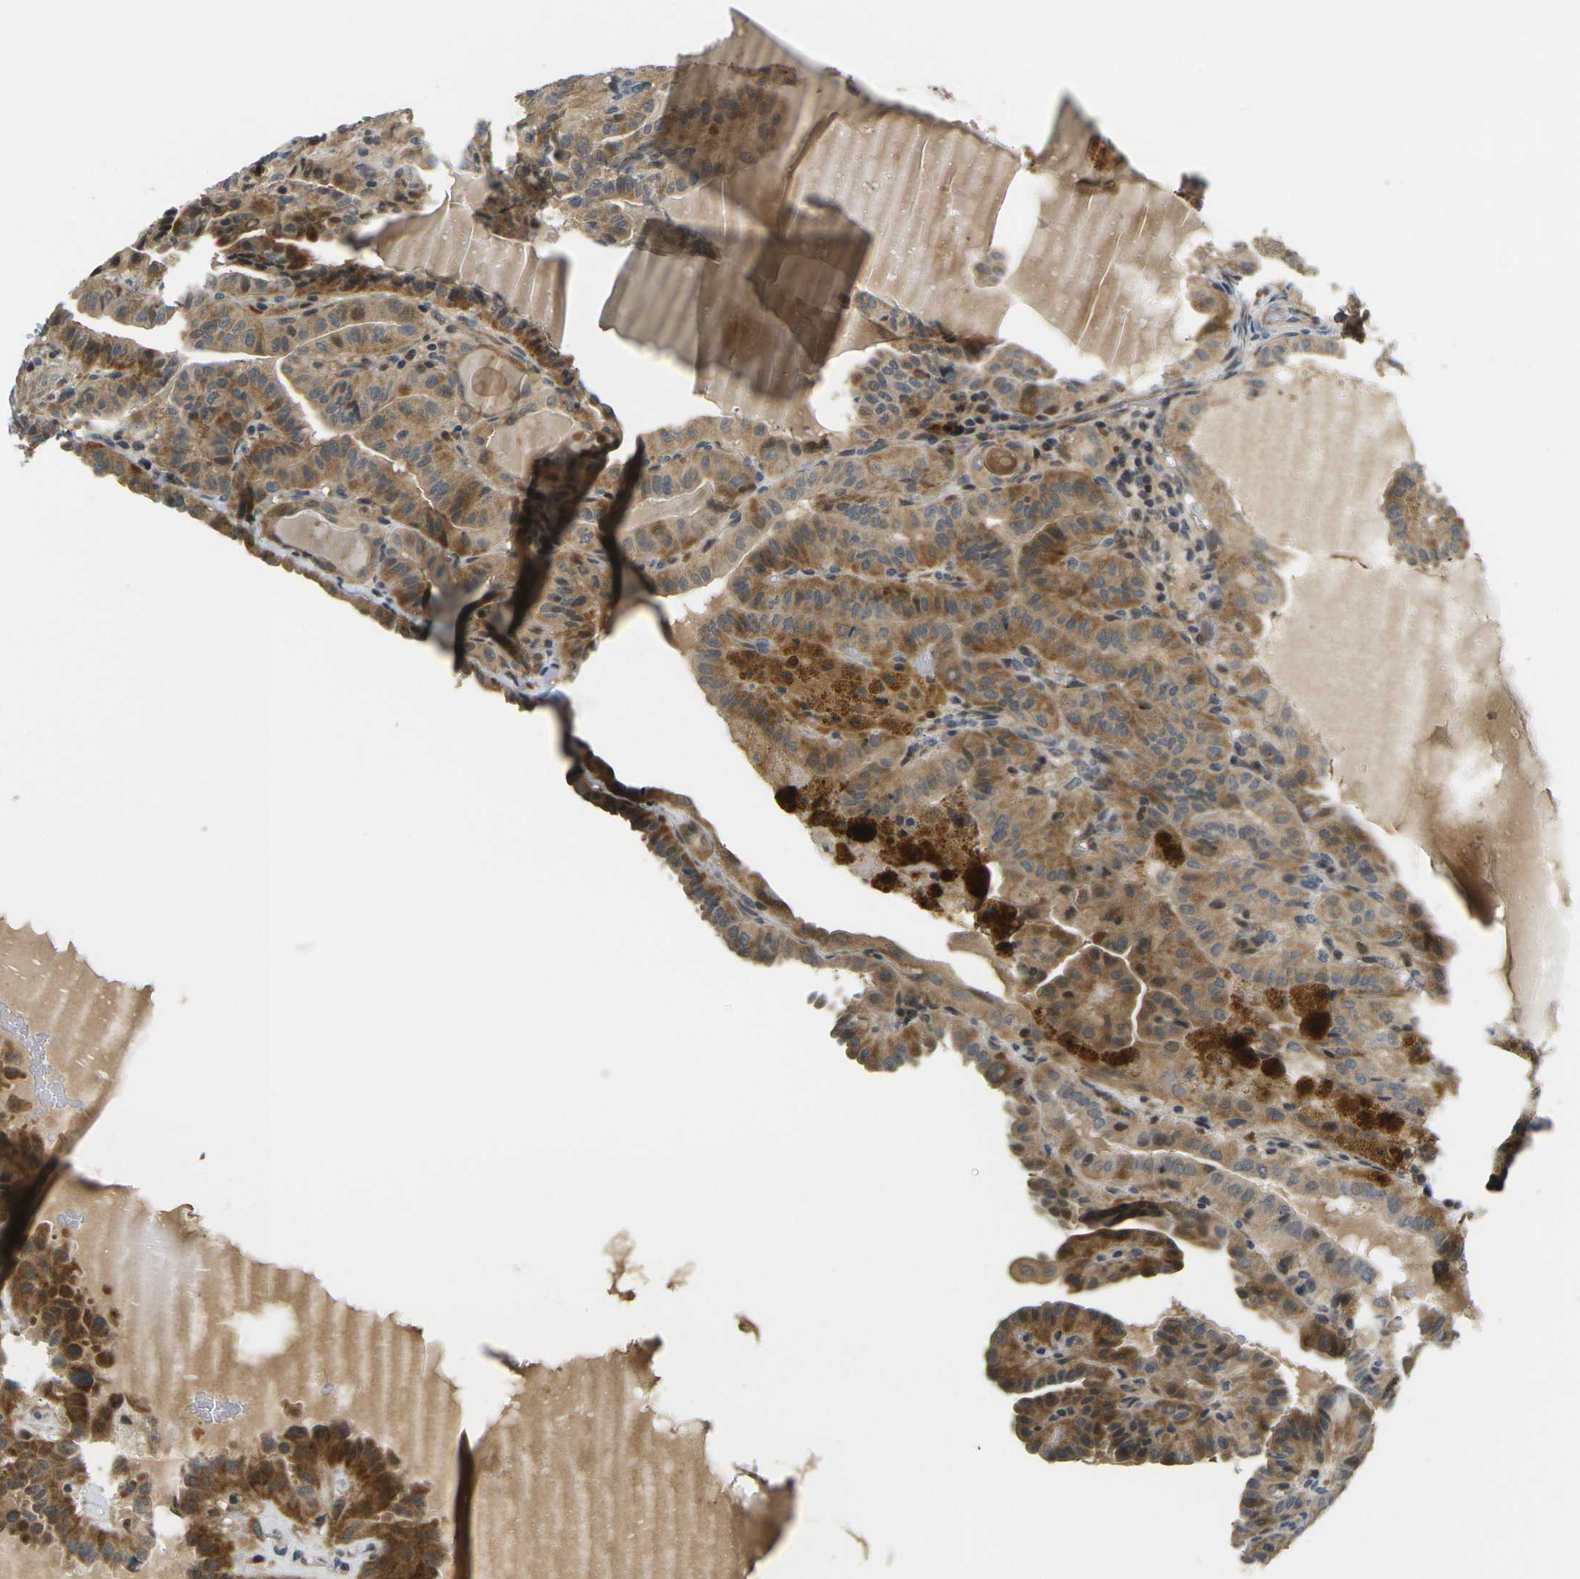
{"staining": {"intensity": "moderate", "quantity": ">75%", "location": "cytoplasmic/membranous"}, "tissue": "thyroid cancer", "cell_type": "Tumor cells", "image_type": "cancer", "snomed": [{"axis": "morphology", "description": "Papillary adenocarcinoma, NOS"}, {"axis": "topography", "description": "Thyroid gland"}], "caption": "High-magnification brightfield microscopy of thyroid cancer stained with DAB (3,3'-diaminobenzidine) (brown) and counterstained with hematoxylin (blue). tumor cells exhibit moderate cytoplasmic/membranous expression is identified in about>75% of cells.", "gene": "KLHL8", "patient": {"sex": "male", "age": 77}}